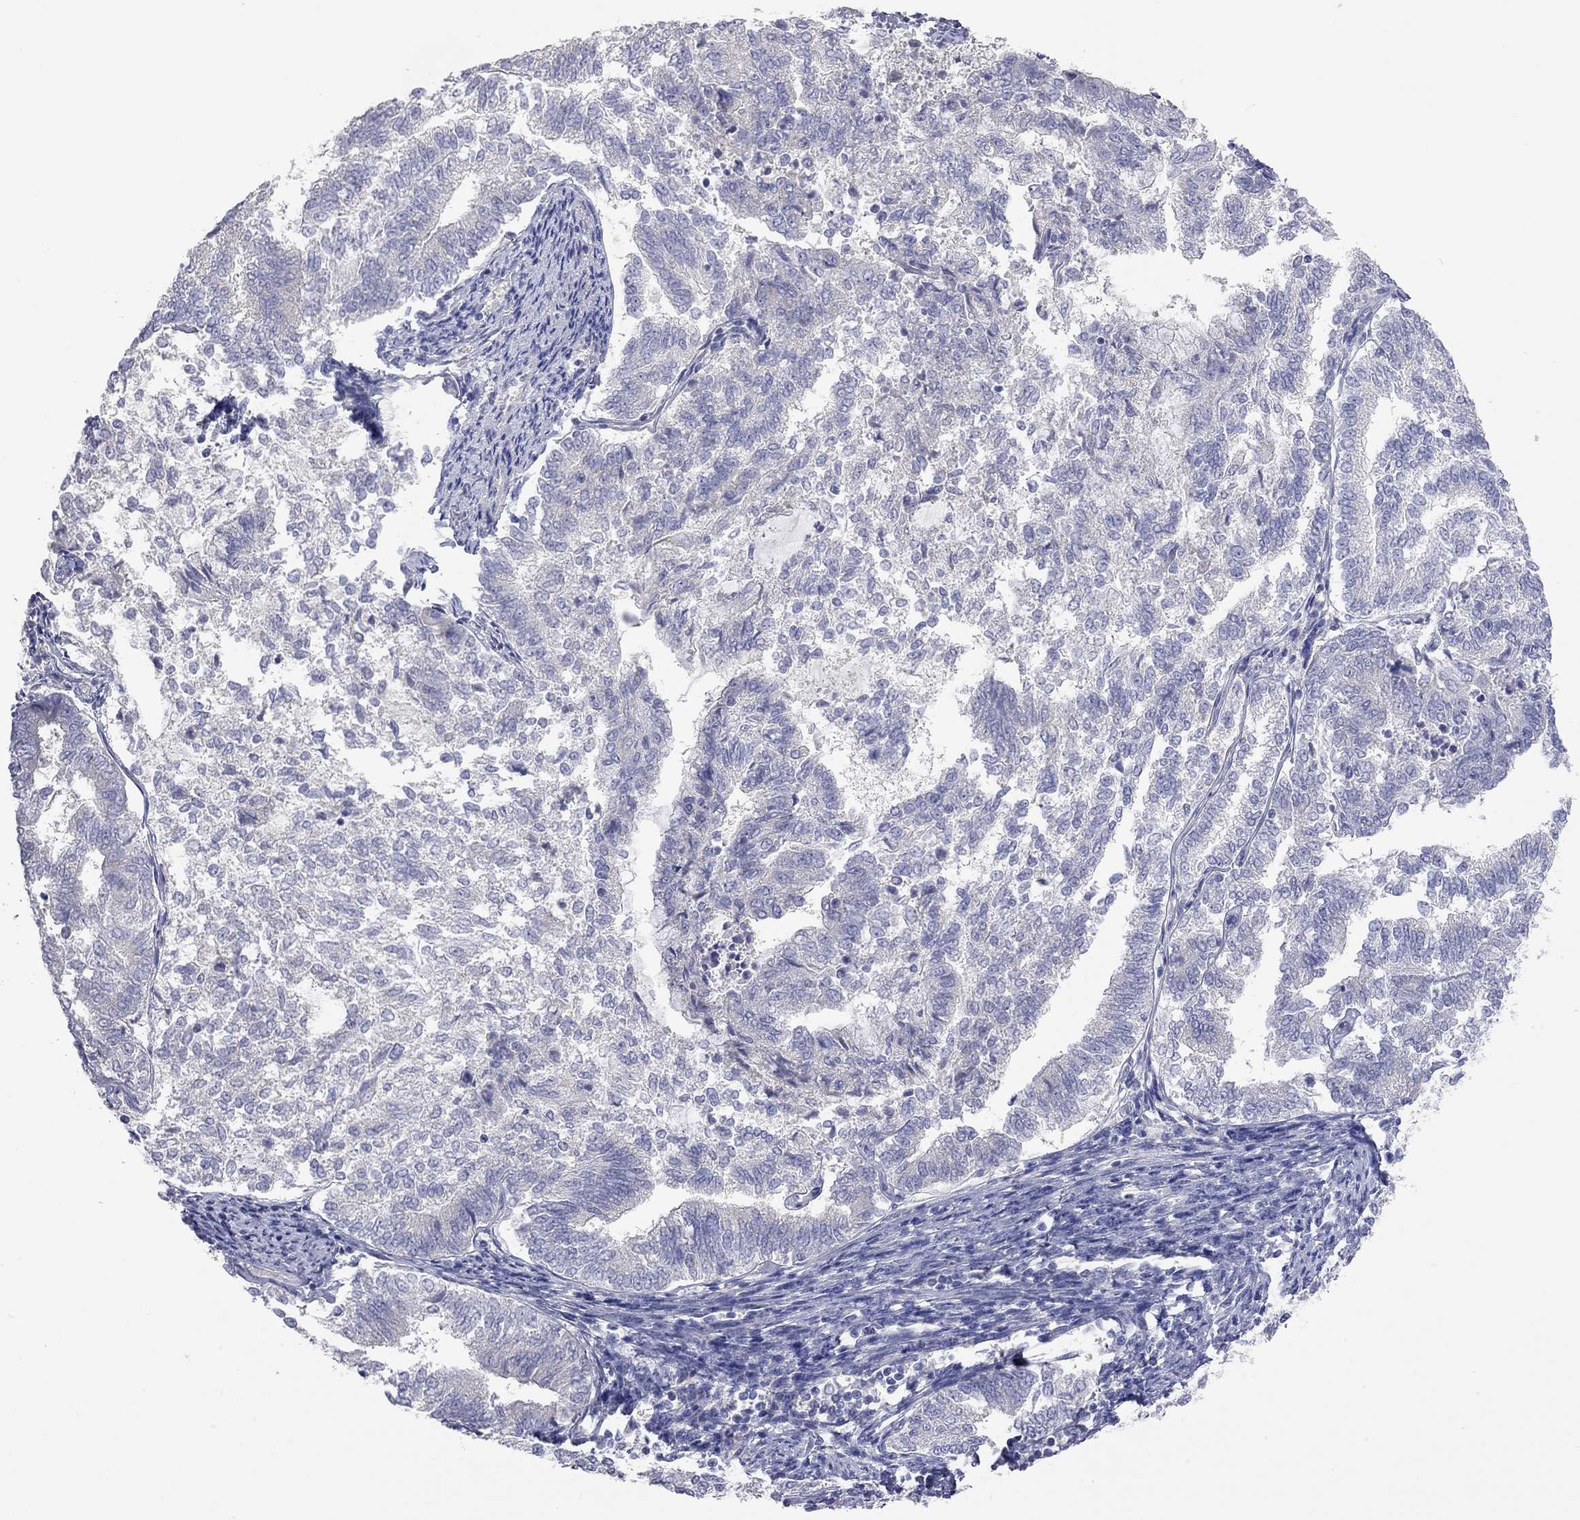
{"staining": {"intensity": "negative", "quantity": "none", "location": "none"}, "tissue": "endometrial cancer", "cell_type": "Tumor cells", "image_type": "cancer", "snomed": [{"axis": "morphology", "description": "Adenocarcinoma, NOS"}, {"axis": "topography", "description": "Endometrium"}], "caption": "There is no significant staining in tumor cells of endometrial cancer.", "gene": "KCNB1", "patient": {"sex": "female", "age": 65}}